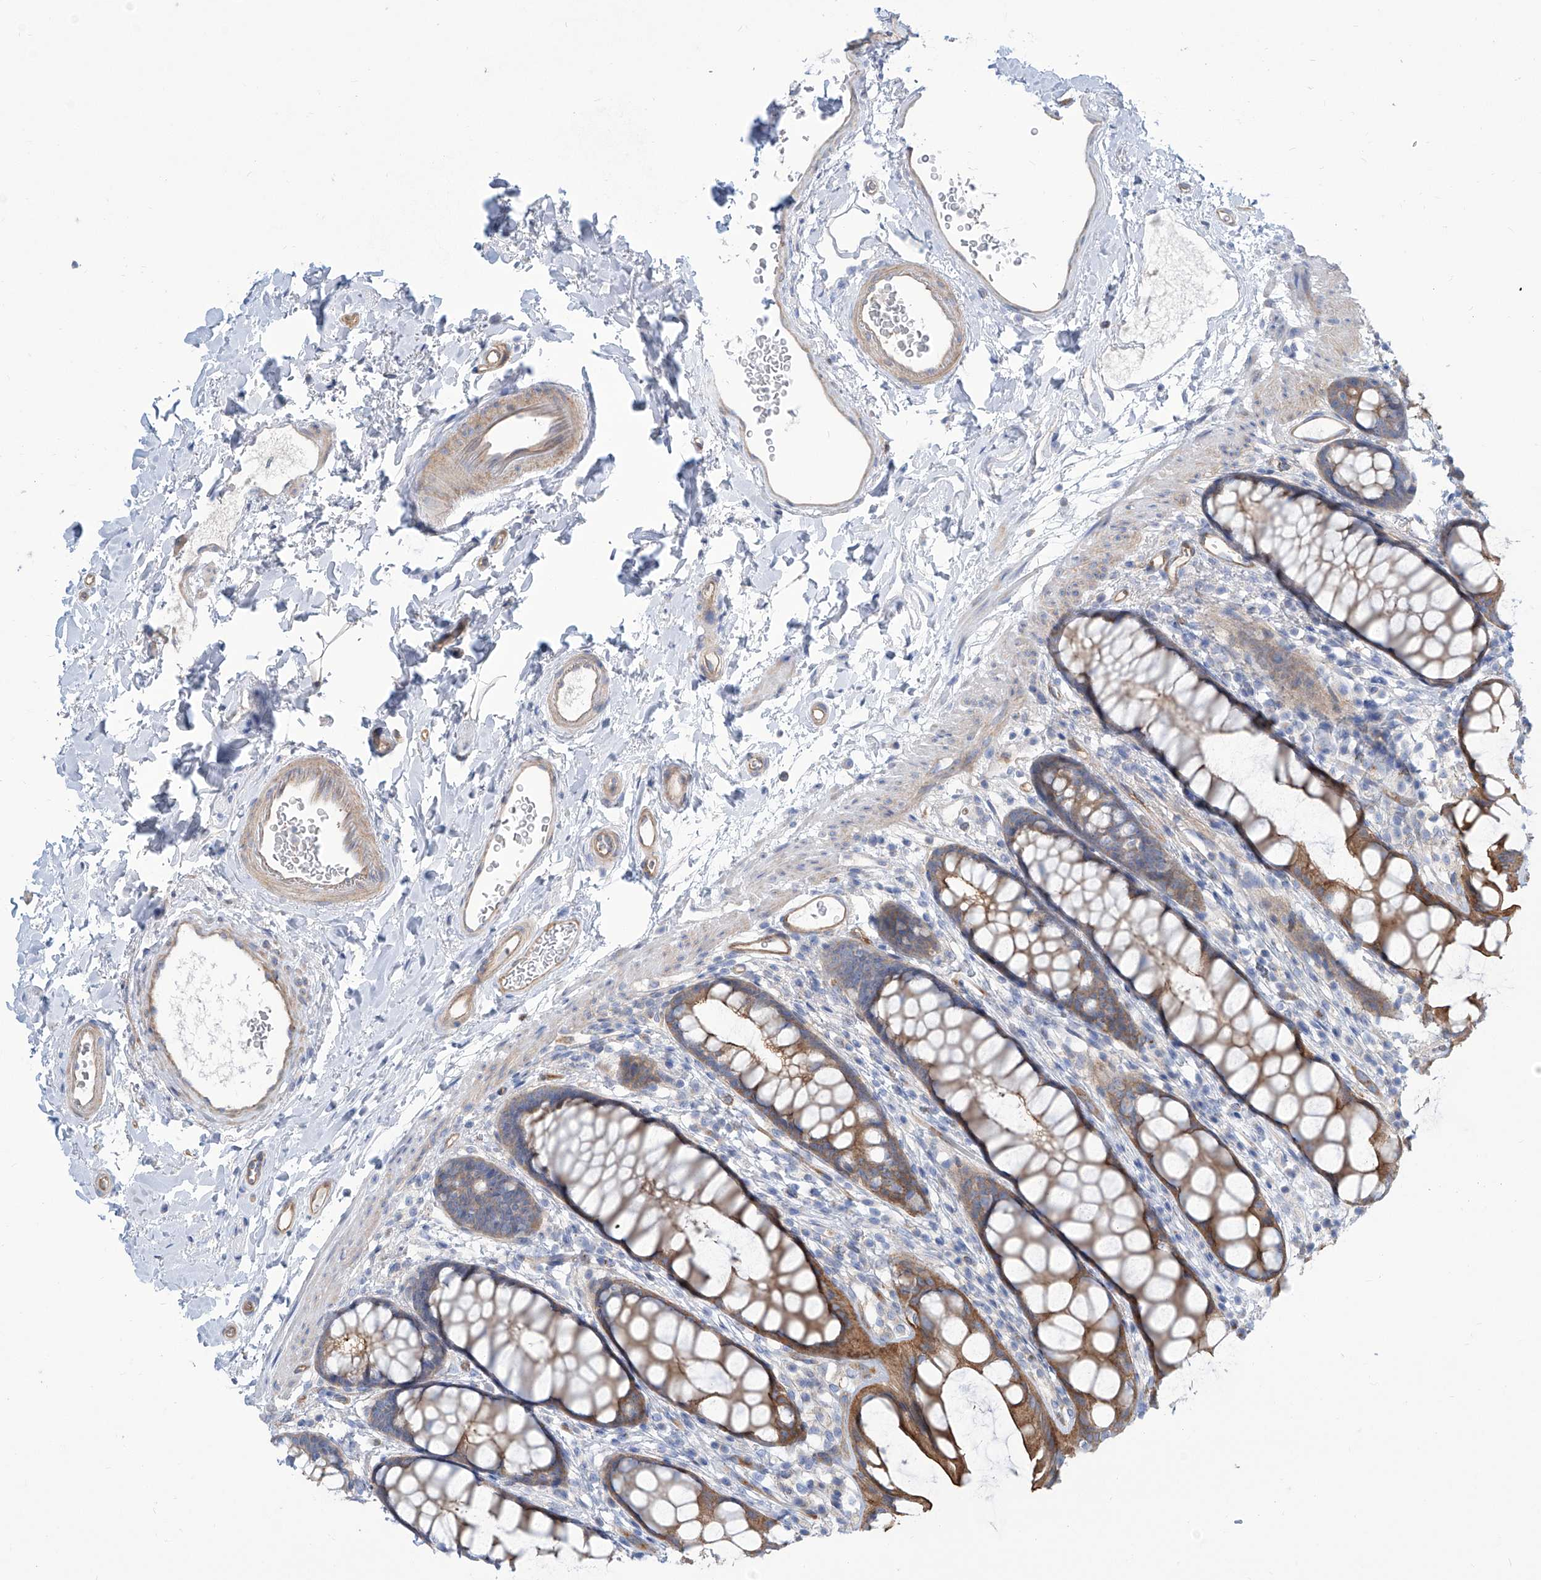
{"staining": {"intensity": "moderate", "quantity": ">75%", "location": "cytoplasmic/membranous"}, "tissue": "rectum", "cell_type": "Glandular cells", "image_type": "normal", "snomed": [{"axis": "morphology", "description": "Normal tissue, NOS"}, {"axis": "topography", "description": "Rectum"}], "caption": "This image reveals unremarkable rectum stained with immunohistochemistry (IHC) to label a protein in brown. The cytoplasmic/membranous of glandular cells show moderate positivity for the protein. Nuclei are counter-stained blue.", "gene": "TMEM209", "patient": {"sex": "female", "age": 65}}